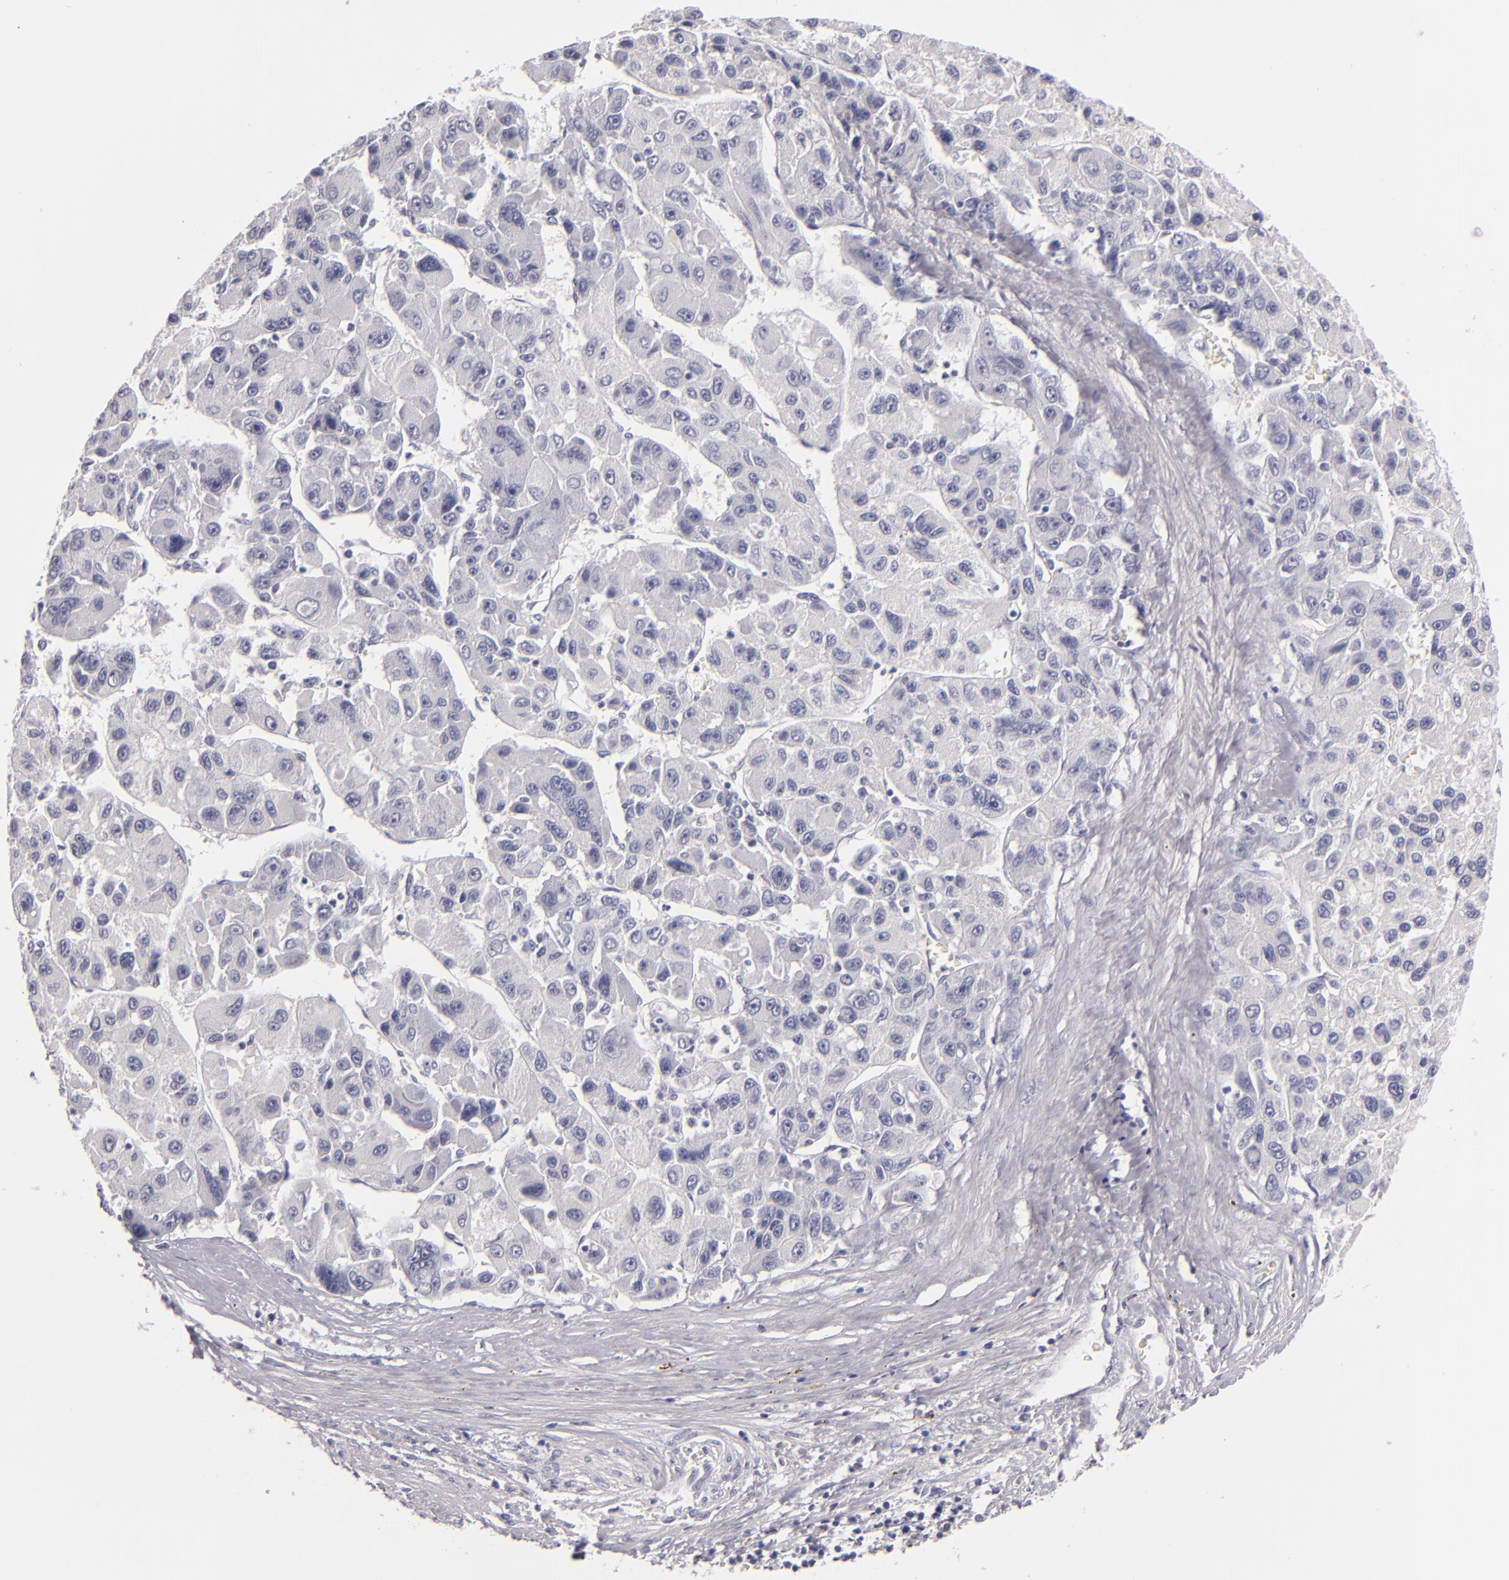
{"staining": {"intensity": "negative", "quantity": "none", "location": "none"}, "tissue": "liver cancer", "cell_type": "Tumor cells", "image_type": "cancer", "snomed": [{"axis": "morphology", "description": "Carcinoma, Hepatocellular, NOS"}, {"axis": "topography", "description": "Liver"}], "caption": "This is a image of immunohistochemistry (IHC) staining of hepatocellular carcinoma (liver), which shows no positivity in tumor cells. (Stains: DAB (3,3'-diaminobenzidine) immunohistochemistry with hematoxylin counter stain, Microscopy: brightfield microscopy at high magnification).", "gene": "F13A1", "patient": {"sex": "male", "age": 64}}